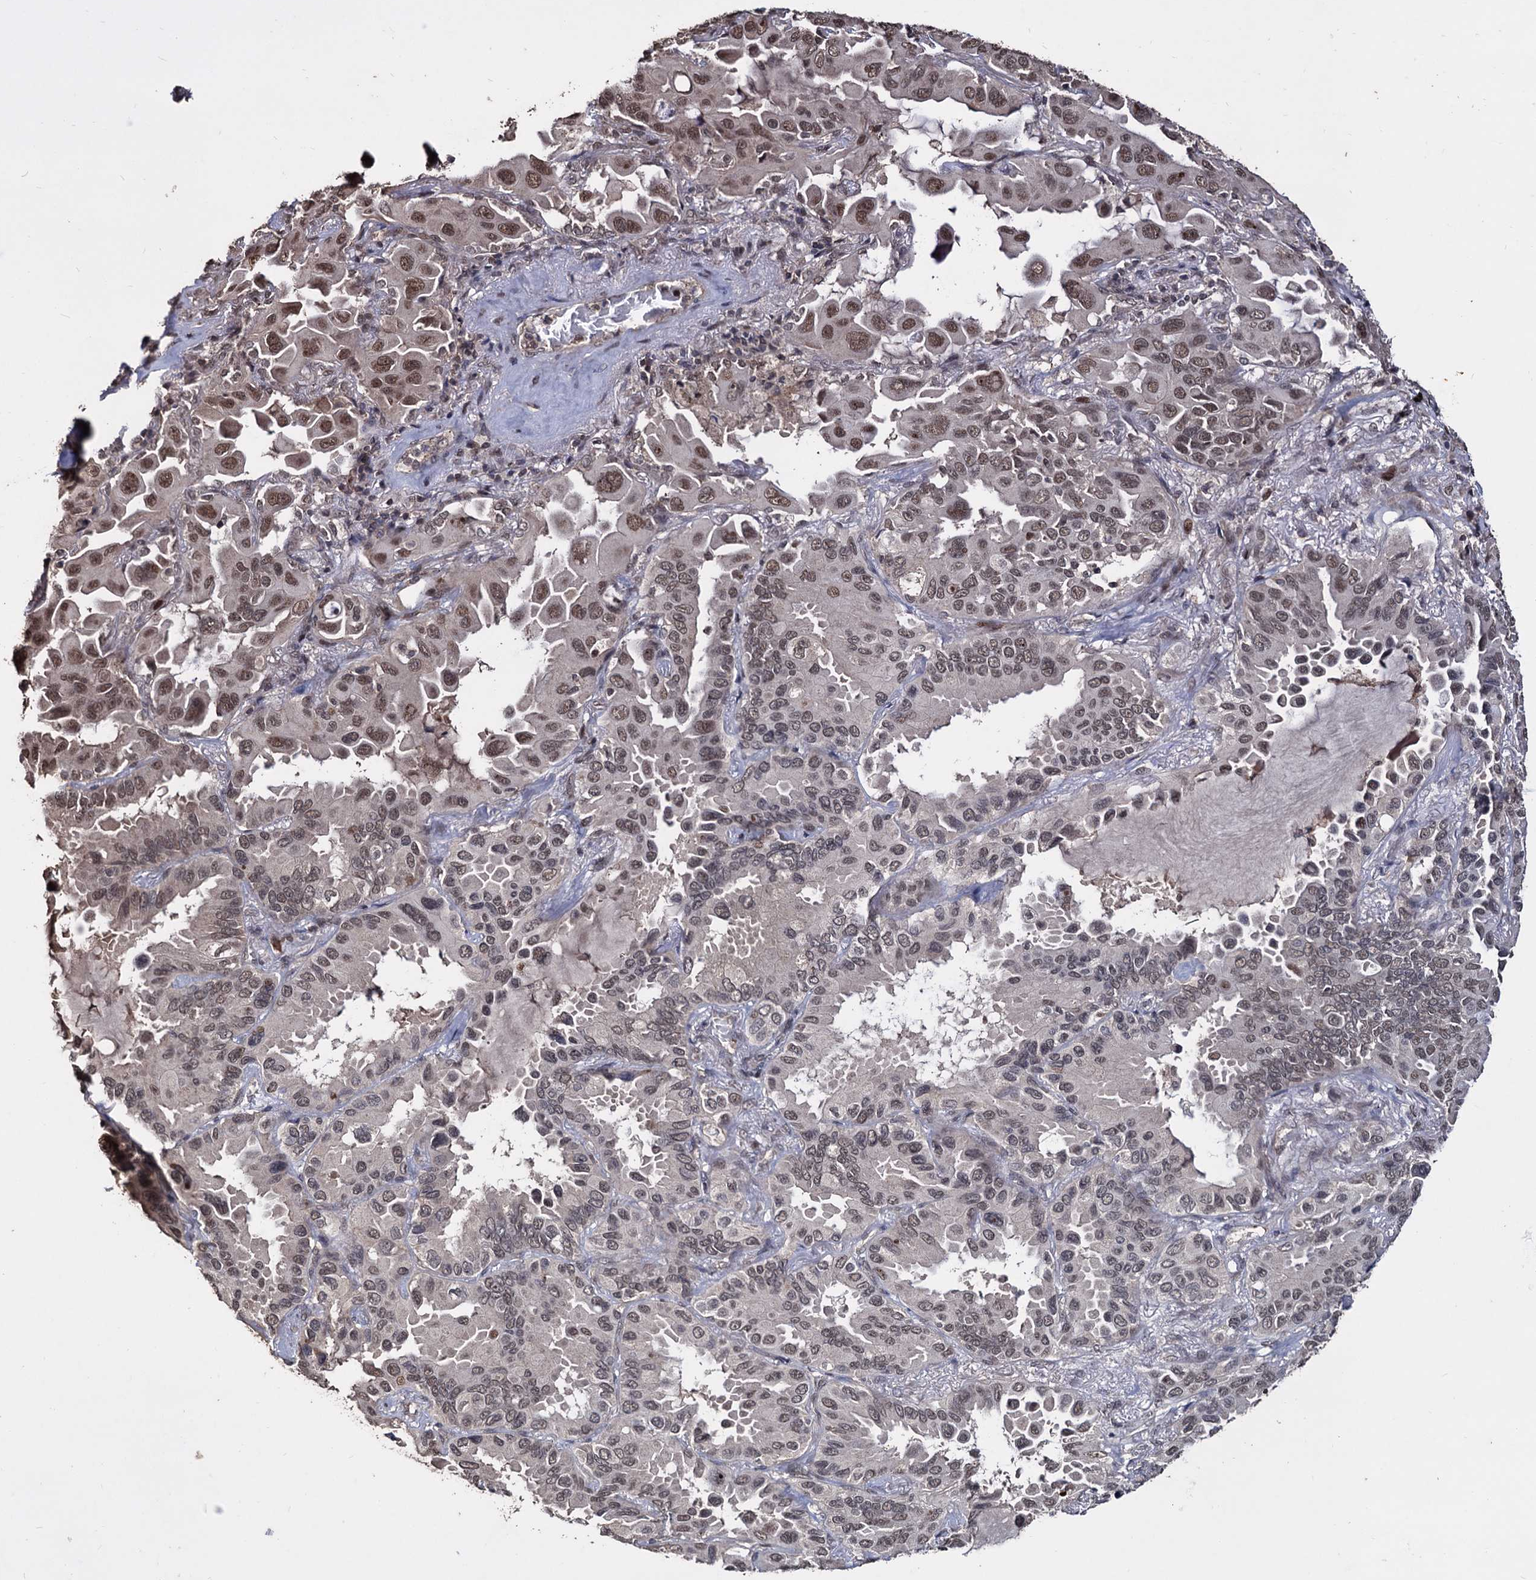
{"staining": {"intensity": "moderate", "quantity": "25%-75%", "location": "nuclear"}, "tissue": "lung cancer", "cell_type": "Tumor cells", "image_type": "cancer", "snomed": [{"axis": "morphology", "description": "Adenocarcinoma, NOS"}, {"axis": "topography", "description": "Lung"}], "caption": "Immunohistochemical staining of lung cancer (adenocarcinoma) shows medium levels of moderate nuclear protein staining in approximately 25%-75% of tumor cells. (DAB (3,3'-diaminobenzidine) = brown stain, brightfield microscopy at high magnification).", "gene": "KLF5", "patient": {"sex": "male", "age": 64}}